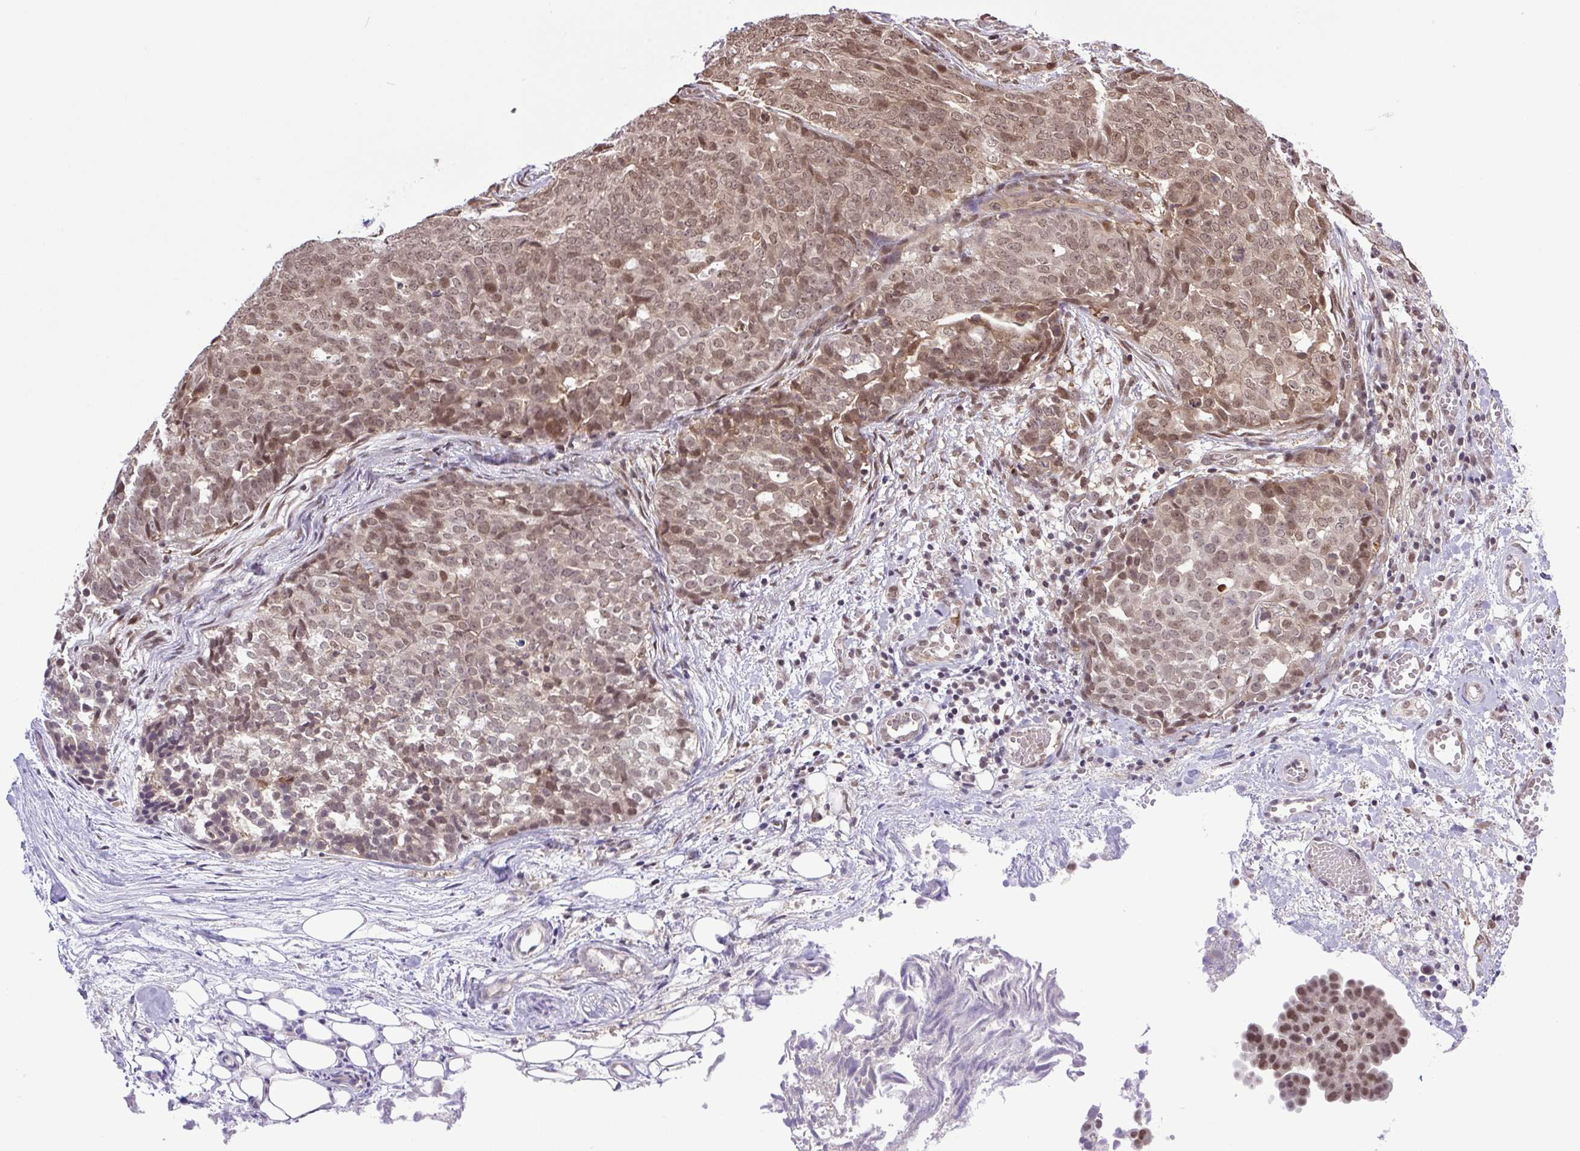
{"staining": {"intensity": "moderate", "quantity": ">75%", "location": "nuclear"}, "tissue": "ovarian cancer", "cell_type": "Tumor cells", "image_type": "cancer", "snomed": [{"axis": "morphology", "description": "Cystadenocarcinoma, serous, NOS"}, {"axis": "topography", "description": "Soft tissue"}, {"axis": "topography", "description": "Ovary"}], "caption": "Immunohistochemistry (IHC) micrograph of neoplastic tissue: human serous cystadenocarcinoma (ovarian) stained using immunohistochemistry (IHC) shows medium levels of moderate protein expression localized specifically in the nuclear of tumor cells, appearing as a nuclear brown color.", "gene": "SGTA", "patient": {"sex": "female", "age": 57}}